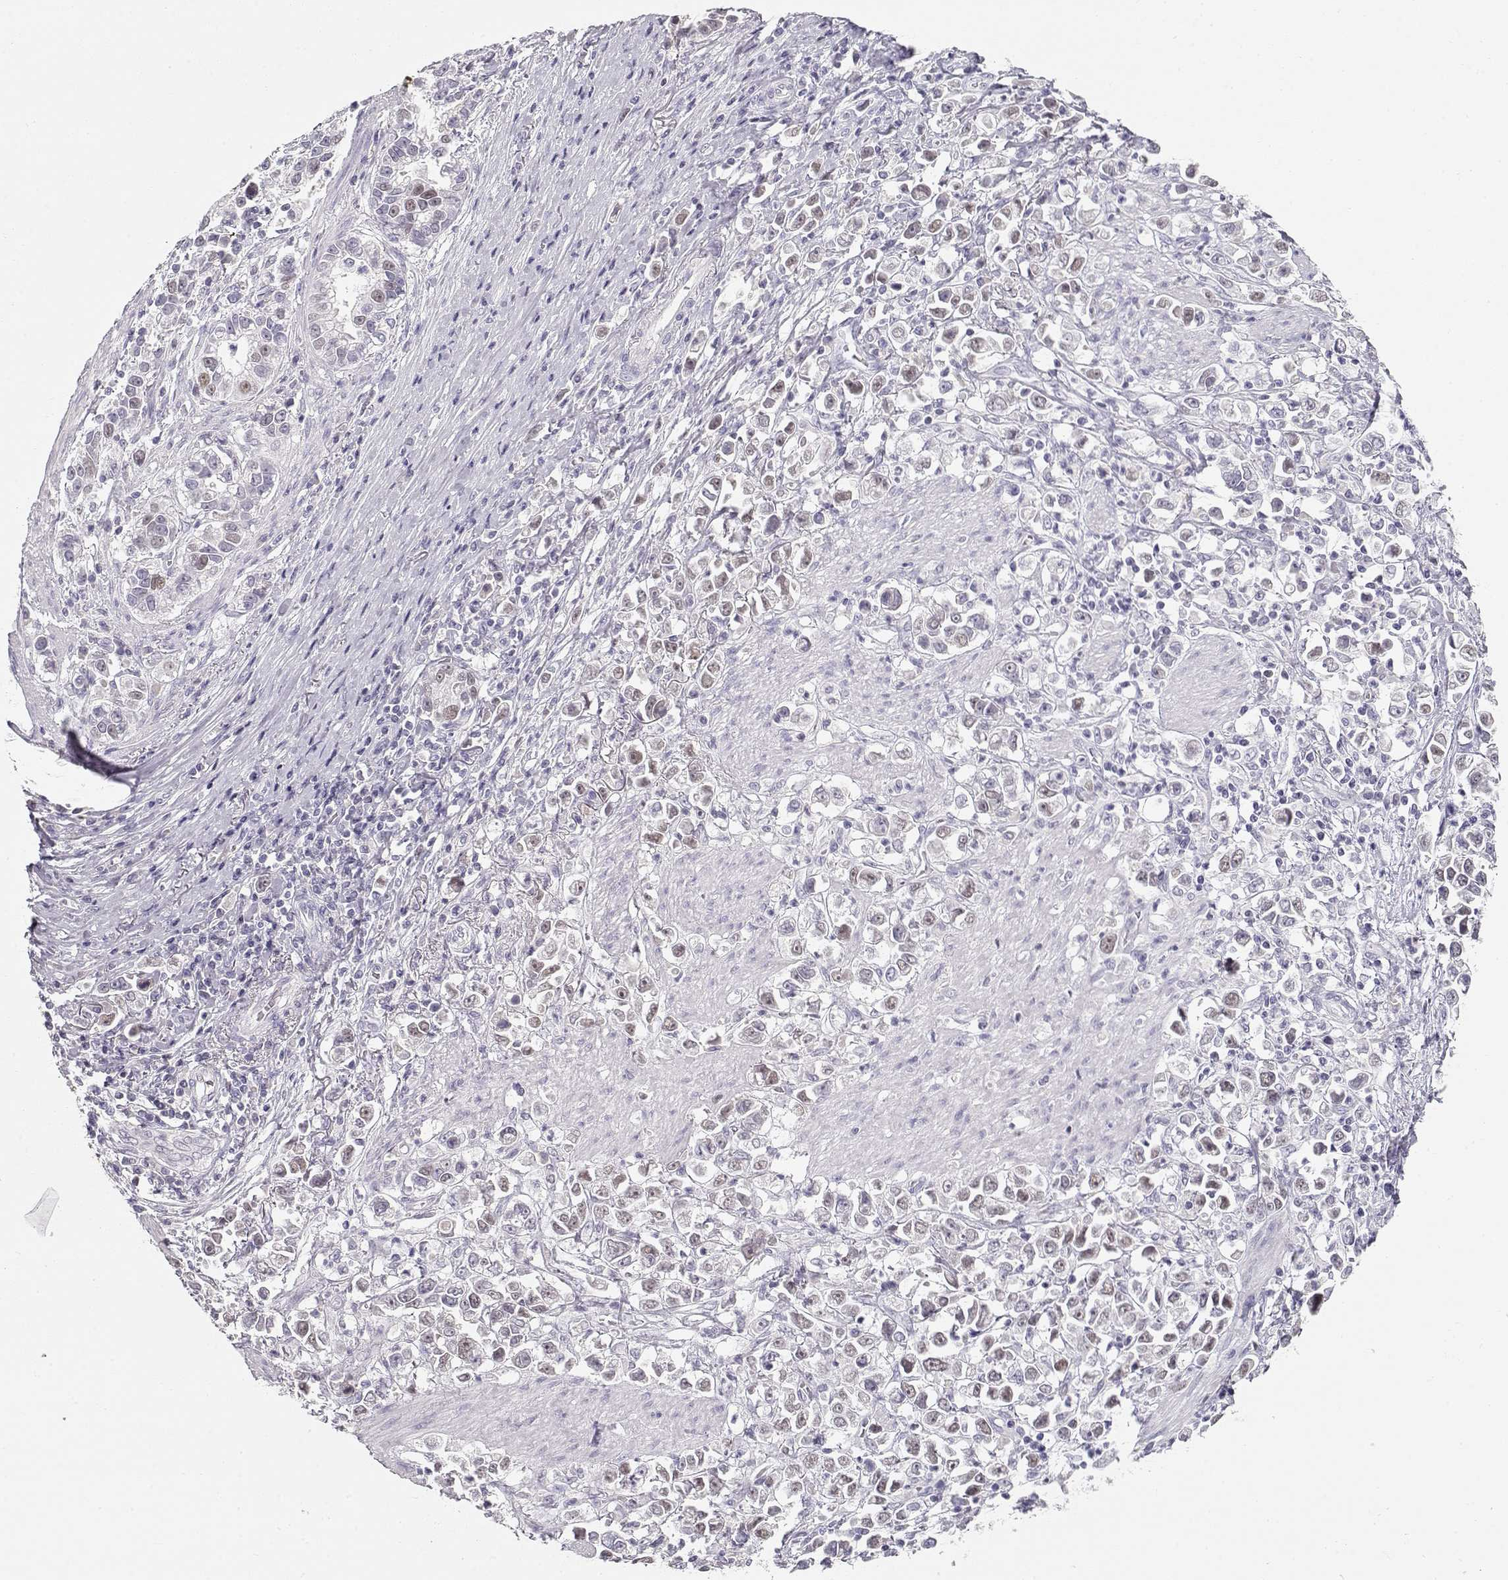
{"staining": {"intensity": "weak", "quantity": "<25%", "location": "nuclear"}, "tissue": "stomach cancer", "cell_type": "Tumor cells", "image_type": "cancer", "snomed": [{"axis": "morphology", "description": "Adenocarcinoma, NOS"}, {"axis": "topography", "description": "Stomach"}], "caption": "Tumor cells show no significant protein staining in stomach cancer (adenocarcinoma).", "gene": "OPN5", "patient": {"sex": "male", "age": 93}}